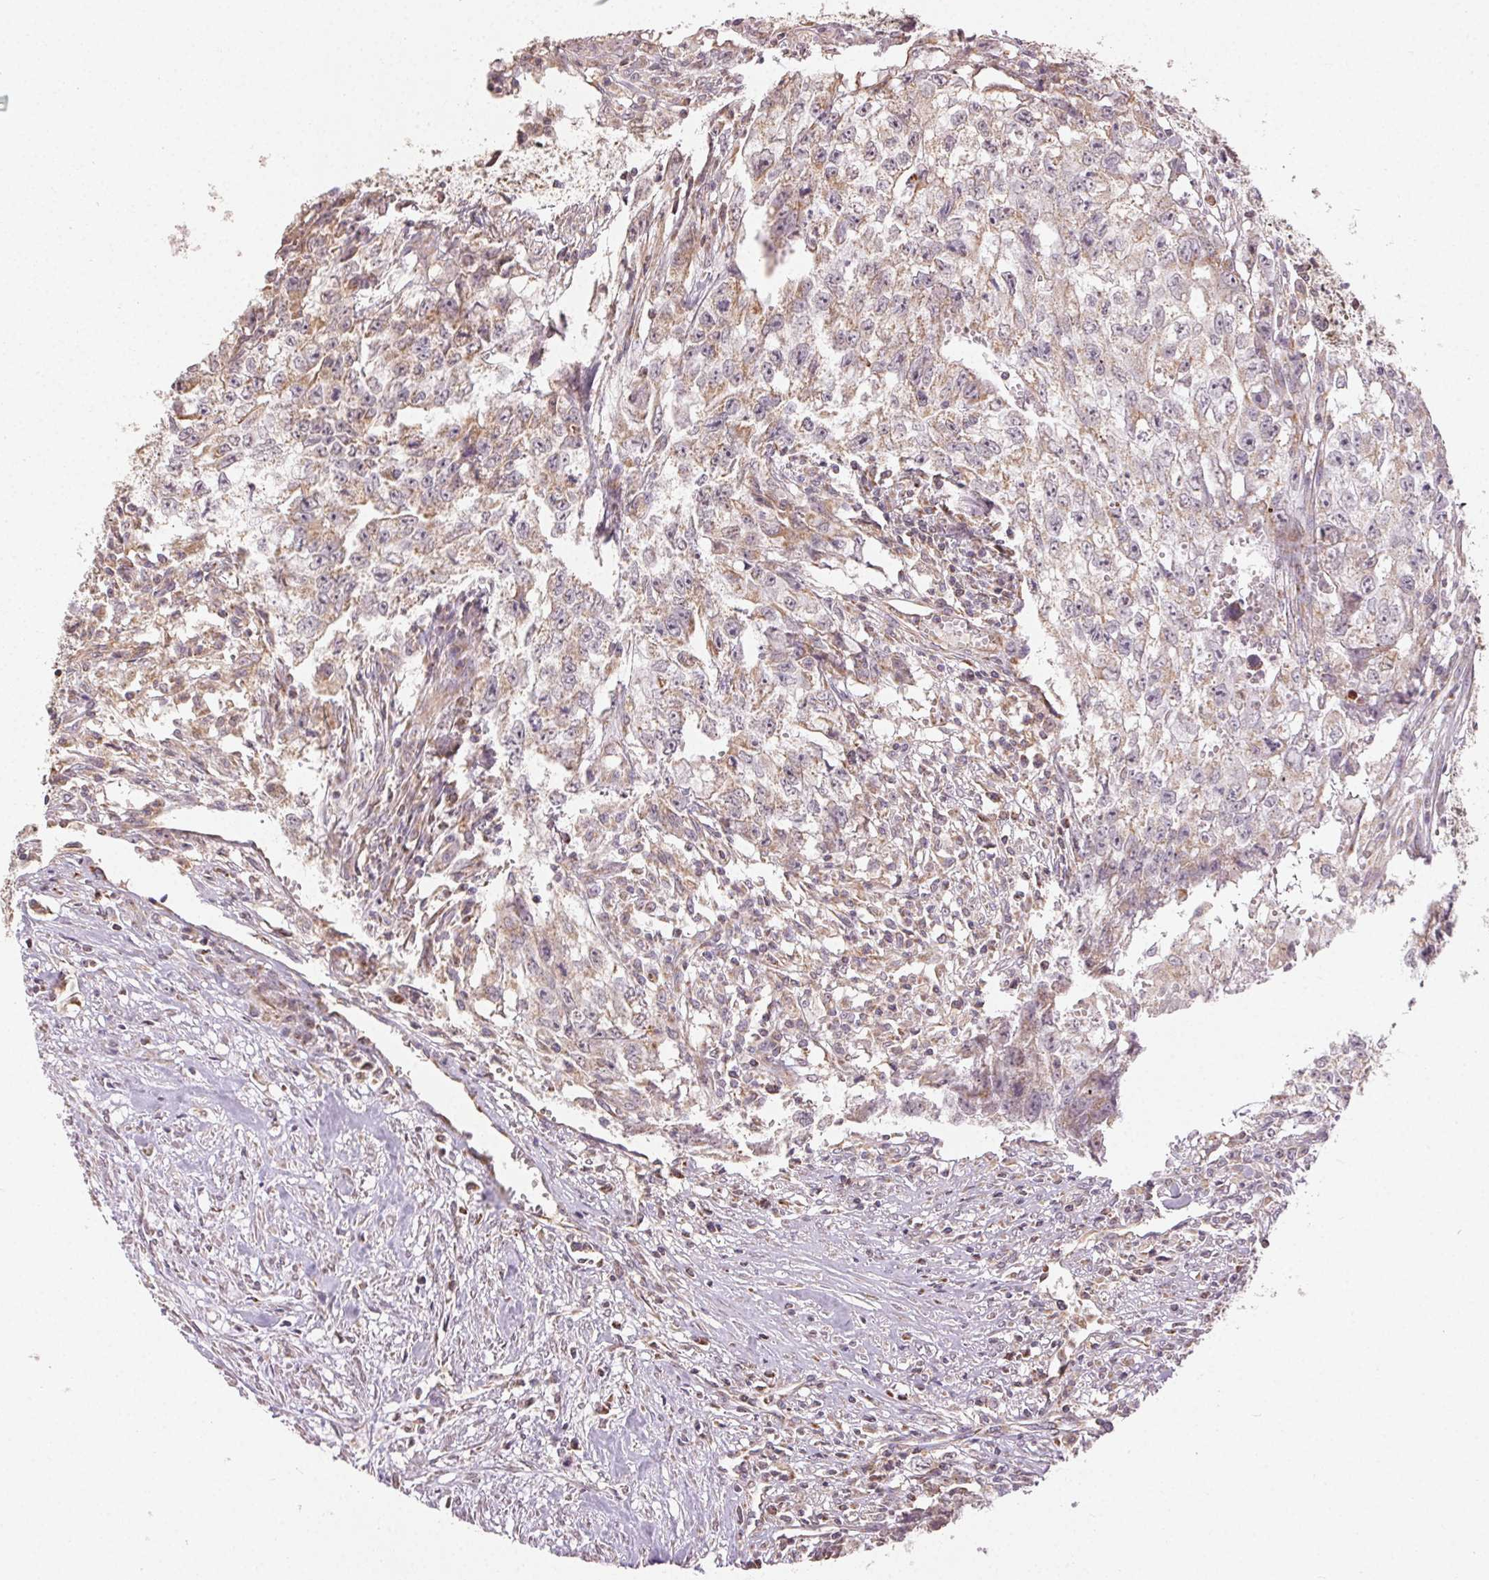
{"staining": {"intensity": "weak", "quantity": ">75%", "location": "cytoplasmic/membranous"}, "tissue": "testis cancer", "cell_type": "Tumor cells", "image_type": "cancer", "snomed": [{"axis": "morphology", "description": "Carcinoma, Embryonal, NOS"}, {"axis": "morphology", "description": "Teratoma, malignant, NOS"}, {"axis": "topography", "description": "Testis"}], "caption": "This image exhibits testis cancer stained with immunohistochemistry (IHC) to label a protein in brown. The cytoplasmic/membranous of tumor cells show weak positivity for the protein. Nuclei are counter-stained blue.", "gene": "CLASP1", "patient": {"sex": "male", "age": 24}}